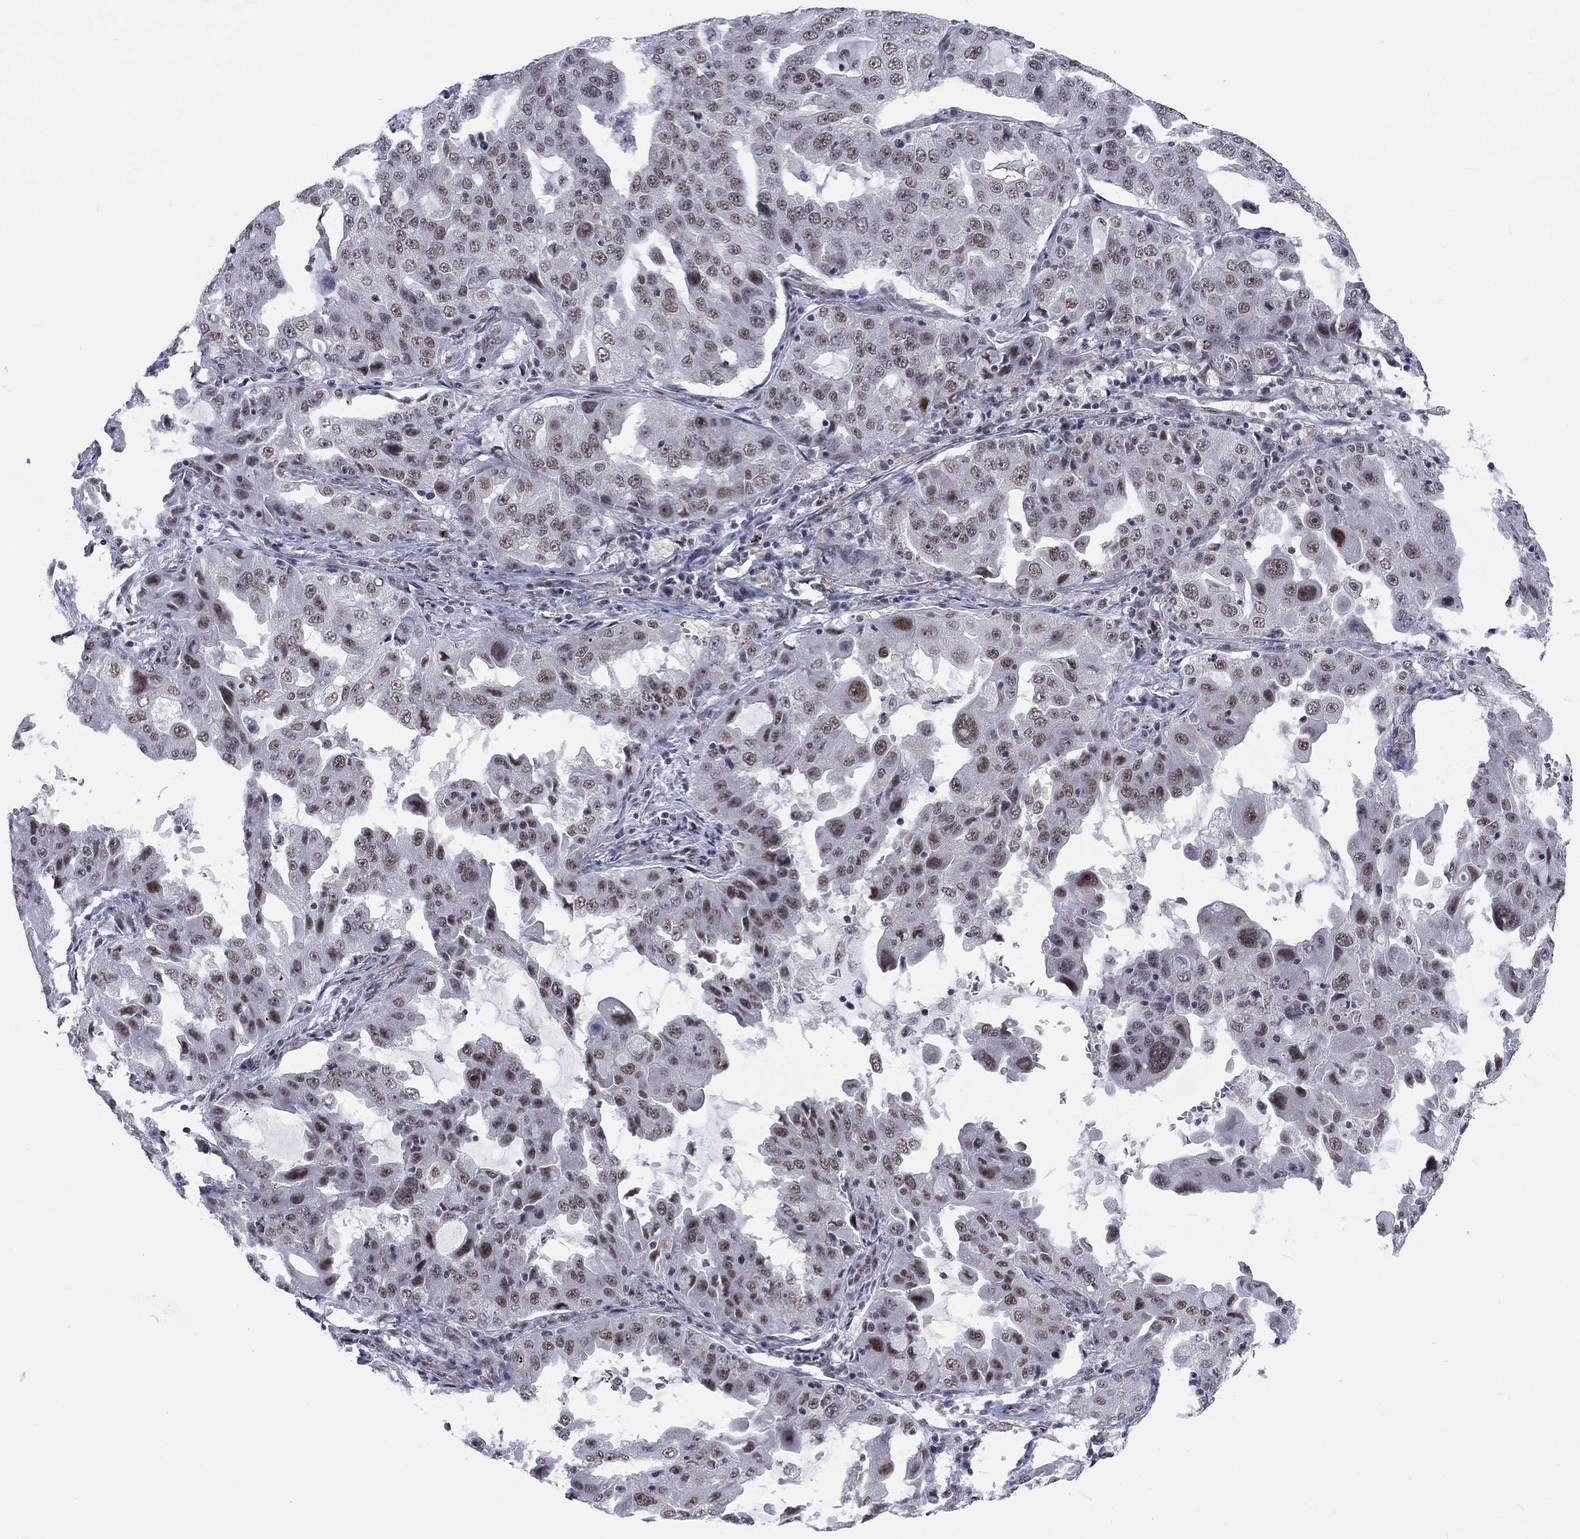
{"staining": {"intensity": "moderate", "quantity": "<25%", "location": "nuclear"}, "tissue": "lung cancer", "cell_type": "Tumor cells", "image_type": "cancer", "snomed": [{"axis": "morphology", "description": "Adenocarcinoma, NOS"}, {"axis": "topography", "description": "Lung"}], "caption": "Immunohistochemical staining of adenocarcinoma (lung) displays moderate nuclear protein staining in about <25% of tumor cells. The protein is shown in brown color, while the nuclei are stained blue.", "gene": "FYTTD1", "patient": {"sex": "female", "age": 61}}